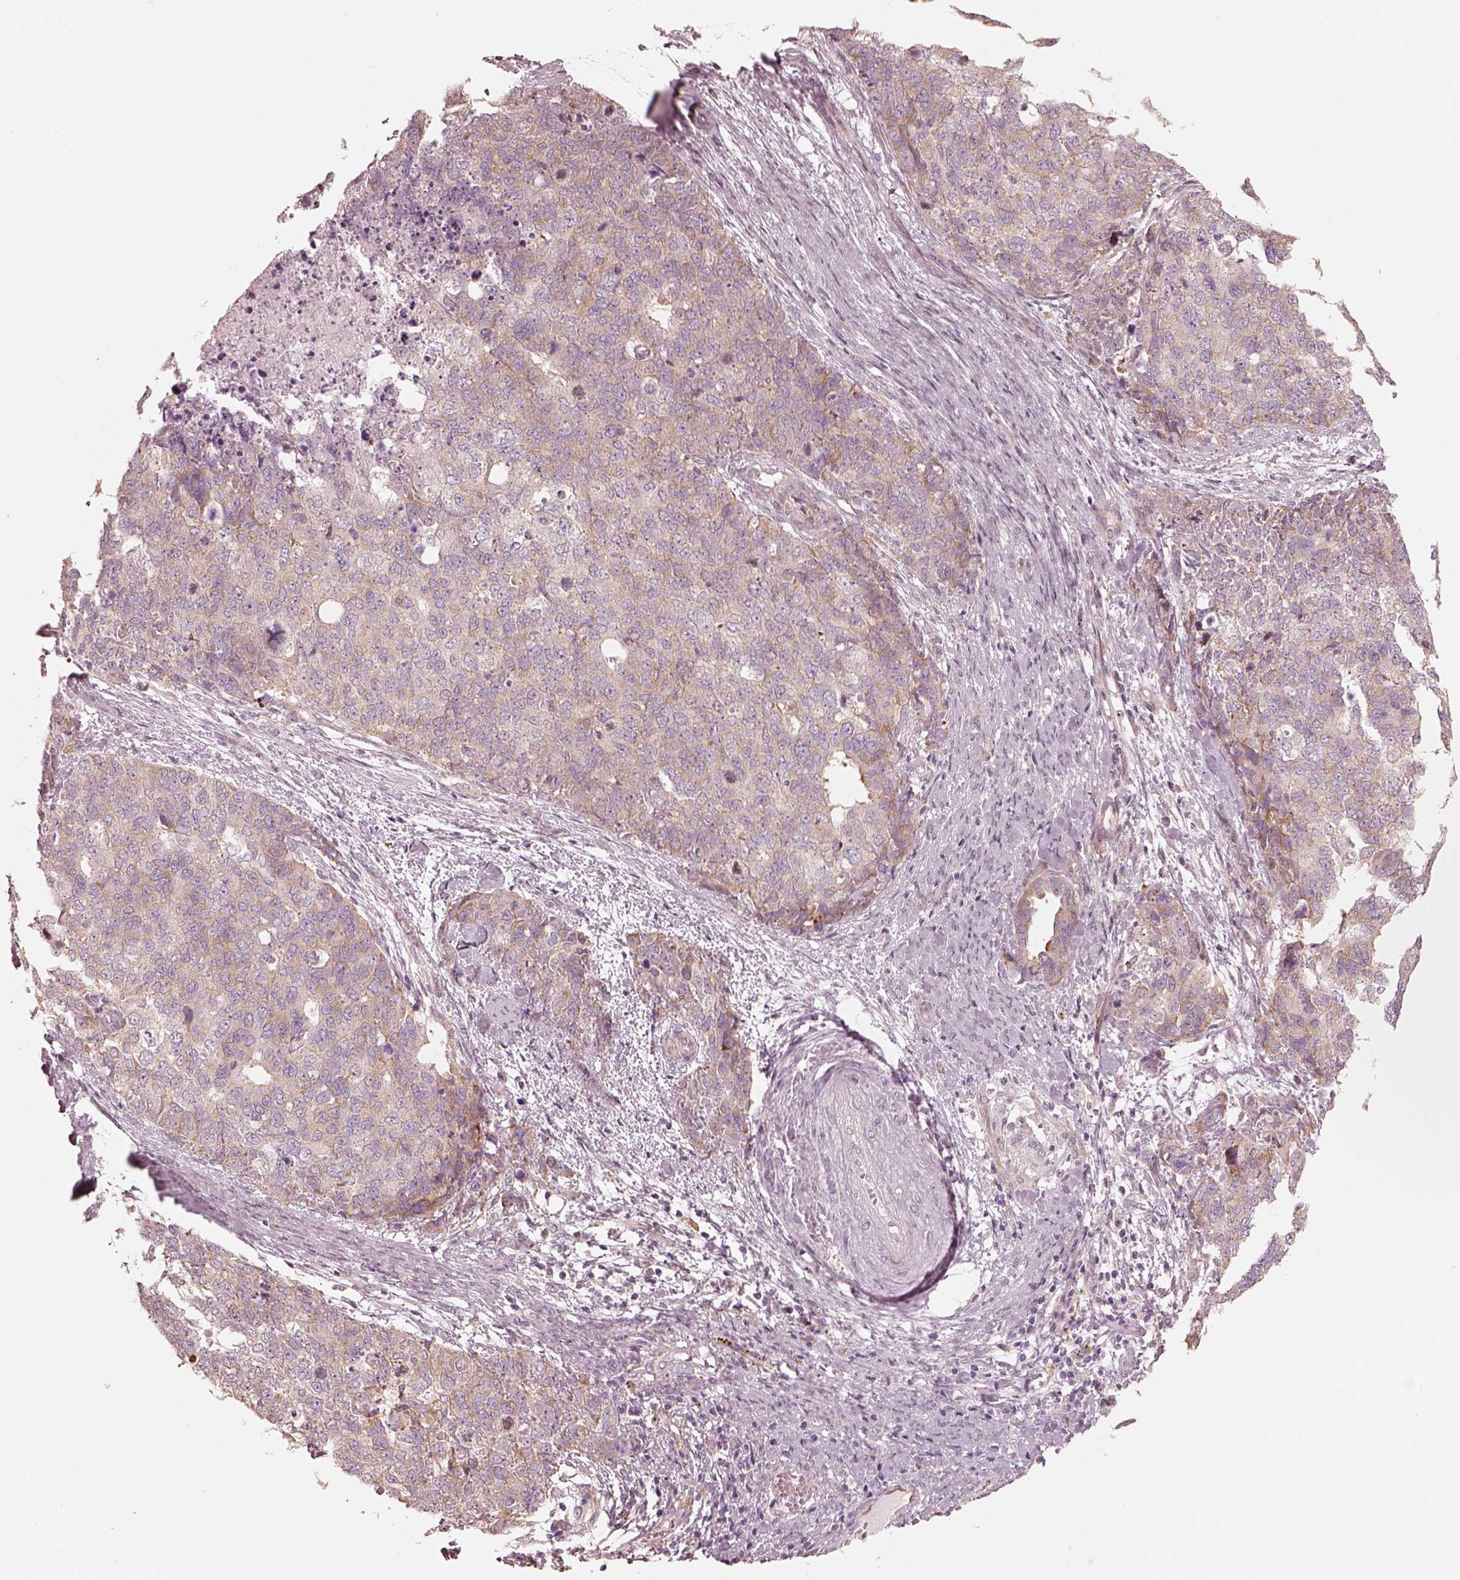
{"staining": {"intensity": "weak", "quantity": "<25%", "location": "cytoplasmic/membranous"}, "tissue": "cervical cancer", "cell_type": "Tumor cells", "image_type": "cancer", "snomed": [{"axis": "morphology", "description": "Squamous cell carcinoma, NOS"}, {"axis": "topography", "description": "Cervix"}], "caption": "Cervical squamous cell carcinoma was stained to show a protein in brown. There is no significant positivity in tumor cells. Brightfield microscopy of IHC stained with DAB (brown) and hematoxylin (blue), captured at high magnification.", "gene": "RAB3C", "patient": {"sex": "female", "age": 63}}